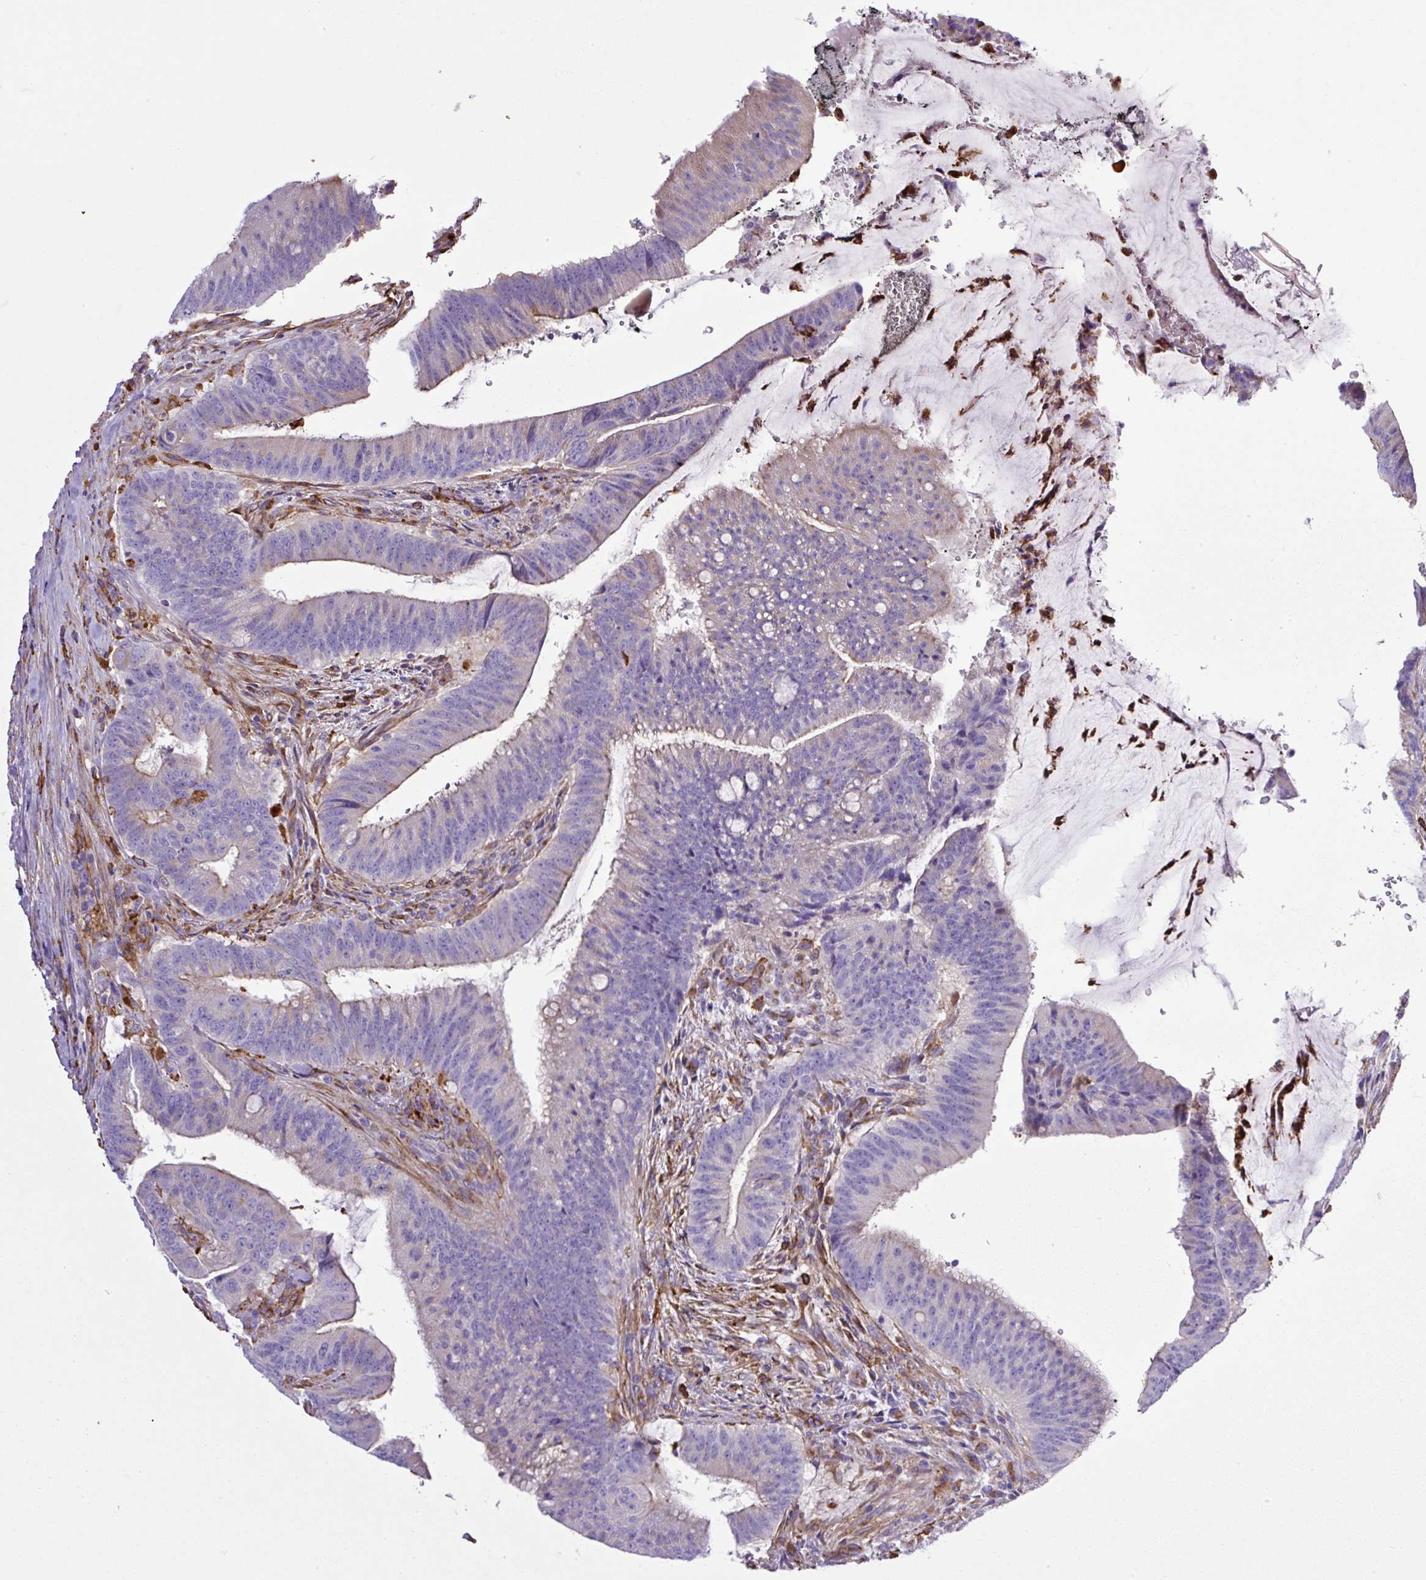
{"staining": {"intensity": "negative", "quantity": "none", "location": "none"}, "tissue": "colorectal cancer", "cell_type": "Tumor cells", "image_type": "cancer", "snomed": [{"axis": "morphology", "description": "Adenocarcinoma, NOS"}, {"axis": "topography", "description": "Colon"}], "caption": "Immunohistochemistry (IHC) photomicrograph of neoplastic tissue: colorectal adenocarcinoma stained with DAB demonstrates no significant protein staining in tumor cells.", "gene": "MAGEB5", "patient": {"sex": "female", "age": 43}}